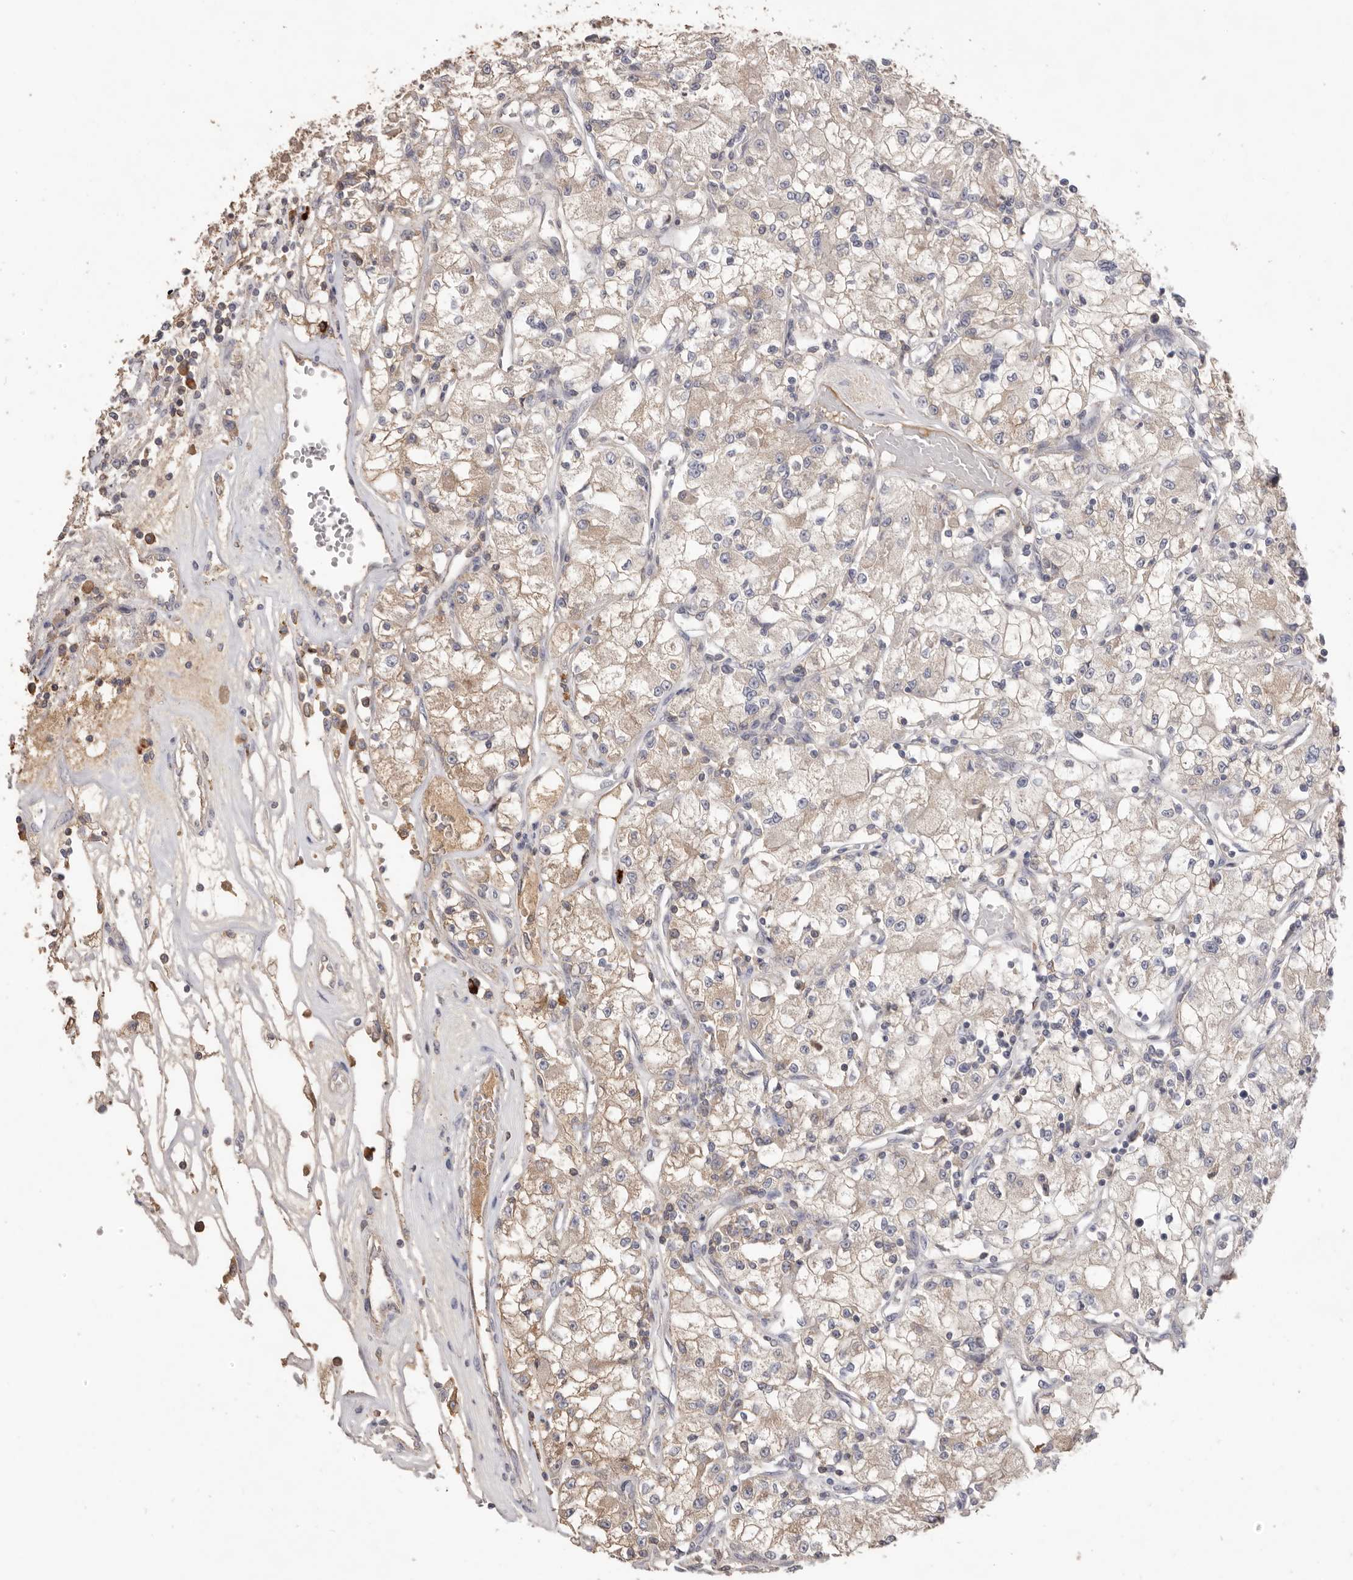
{"staining": {"intensity": "weak", "quantity": ">75%", "location": "cytoplasmic/membranous"}, "tissue": "renal cancer", "cell_type": "Tumor cells", "image_type": "cancer", "snomed": [{"axis": "morphology", "description": "Adenocarcinoma, NOS"}, {"axis": "topography", "description": "Kidney"}], "caption": "Renal adenocarcinoma stained with a protein marker reveals weak staining in tumor cells.", "gene": "HCAR2", "patient": {"sex": "female", "age": 59}}